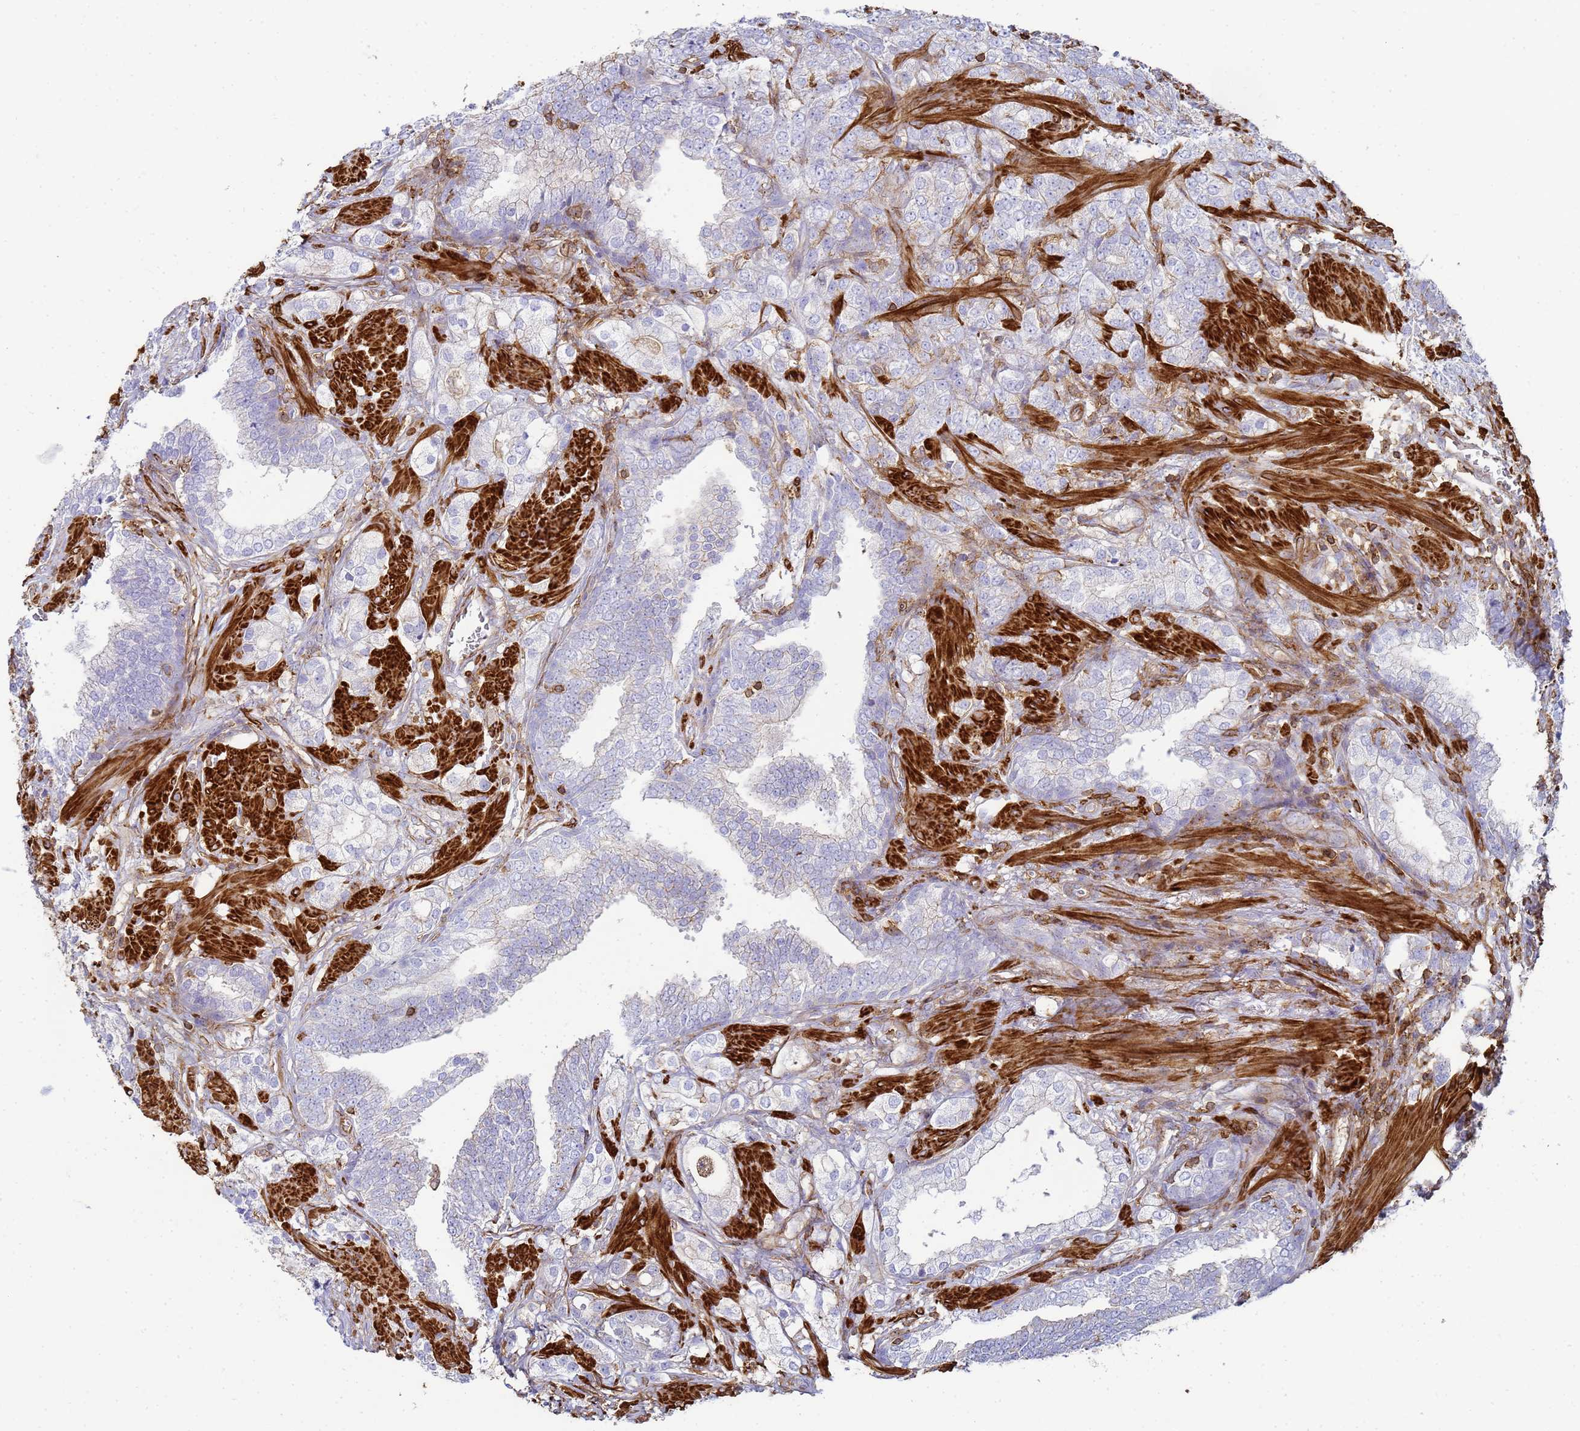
{"staining": {"intensity": "negative", "quantity": "none", "location": "none"}, "tissue": "prostate cancer", "cell_type": "Tumor cells", "image_type": "cancer", "snomed": [{"axis": "morphology", "description": "Adenocarcinoma, High grade"}, {"axis": "topography", "description": "Prostate"}], "caption": "Tumor cells are negative for brown protein staining in adenocarcinoma (high-grade) (prostate).", "gene": "ACTB", "patient": {"sex": "male", "age": 50}}